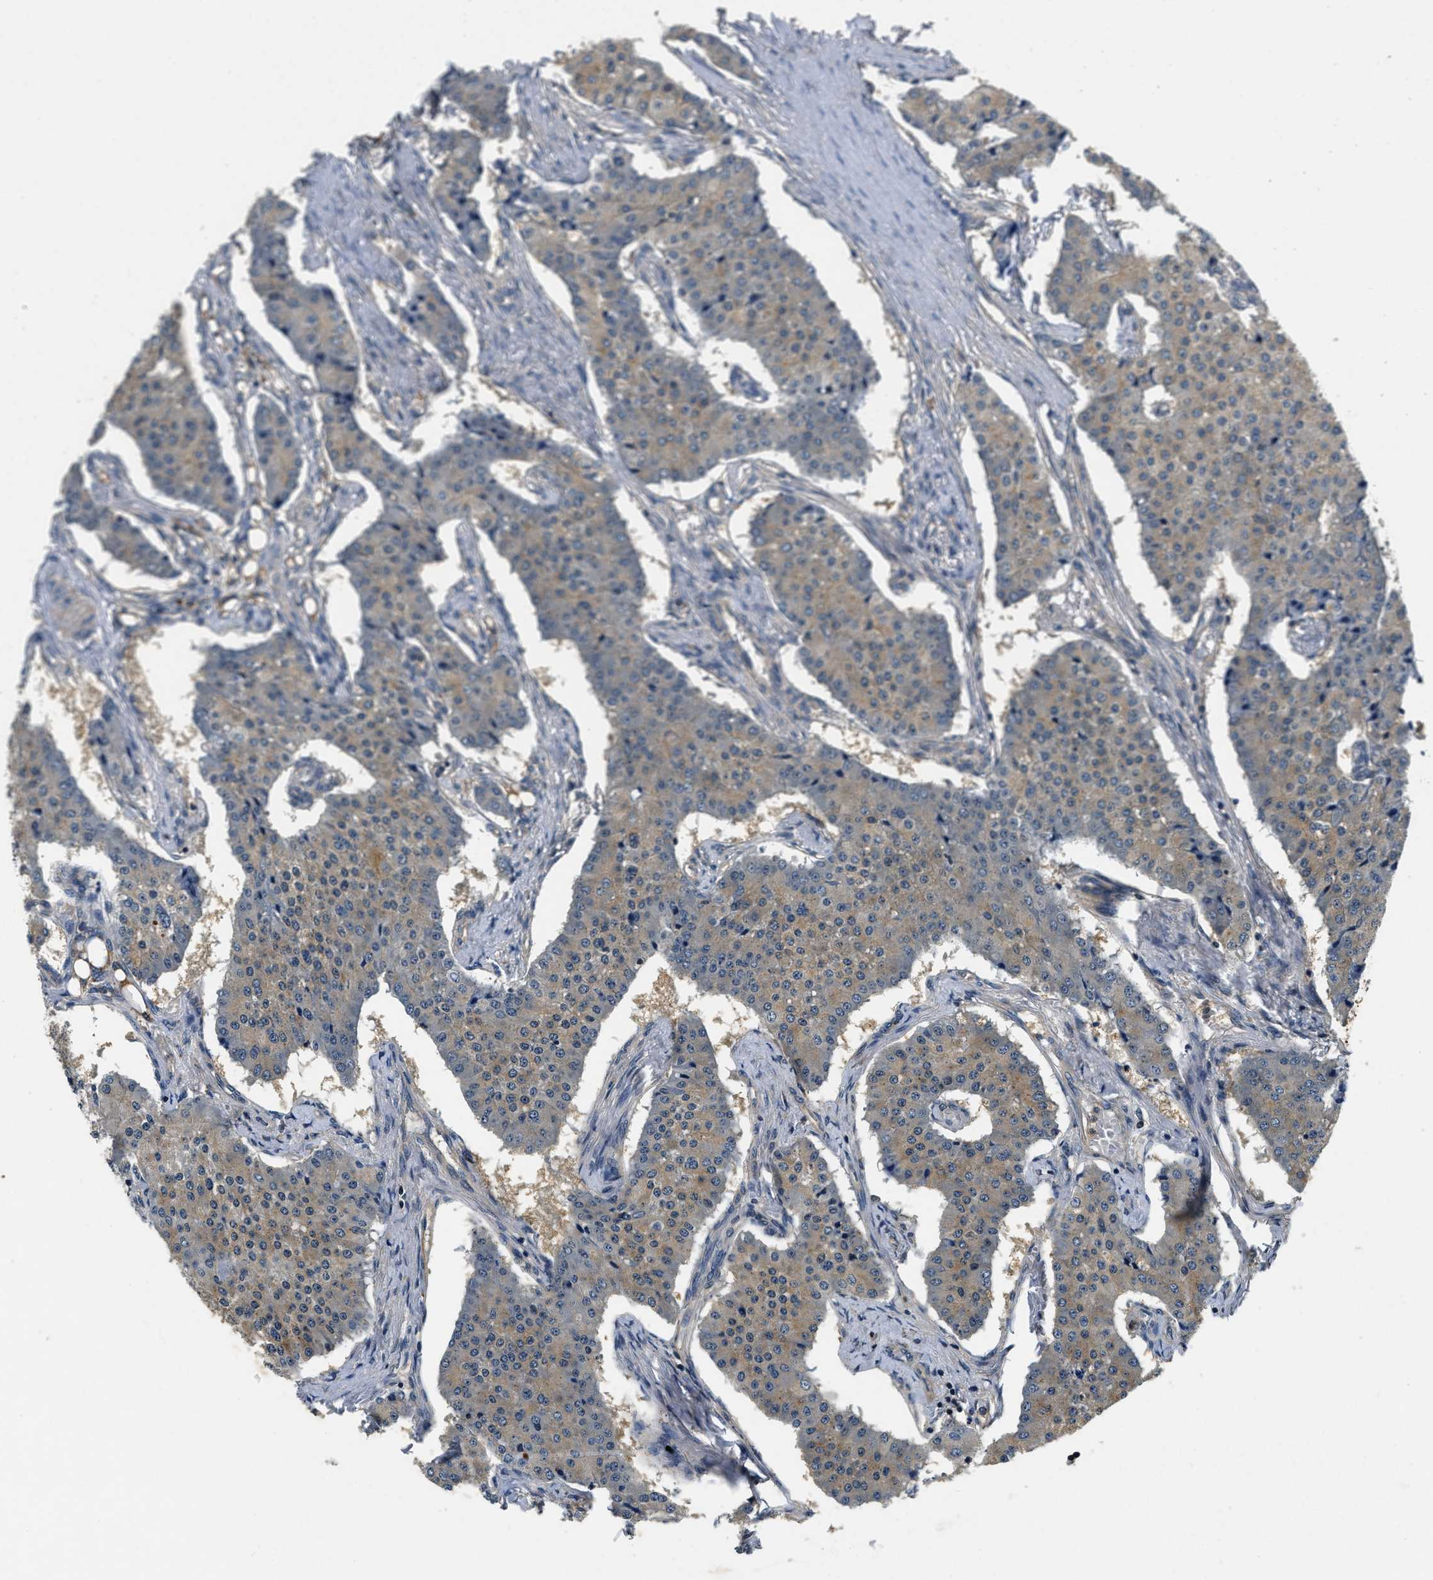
{"staining": {"intensity": "moderate", "quantity": "25%-75%", "location": "cytoplasmic/membranous"}, "tissue": "carcinoid", "cell_type": "Tumor cells", "image_type": "cancer", "snomed": [{"axis": "morphology", "description": "Carcinoid, malignant, NOS"}, {"axis": "topography", "description": "Colon"}], "caption": "Moderate cytoplasmic/membranous staining is appreciated in about 25%-75% of tumor cells in carcinoid (malignant).", "gene": "RESF1", "patient": {"sex": "female", "age": 52}}